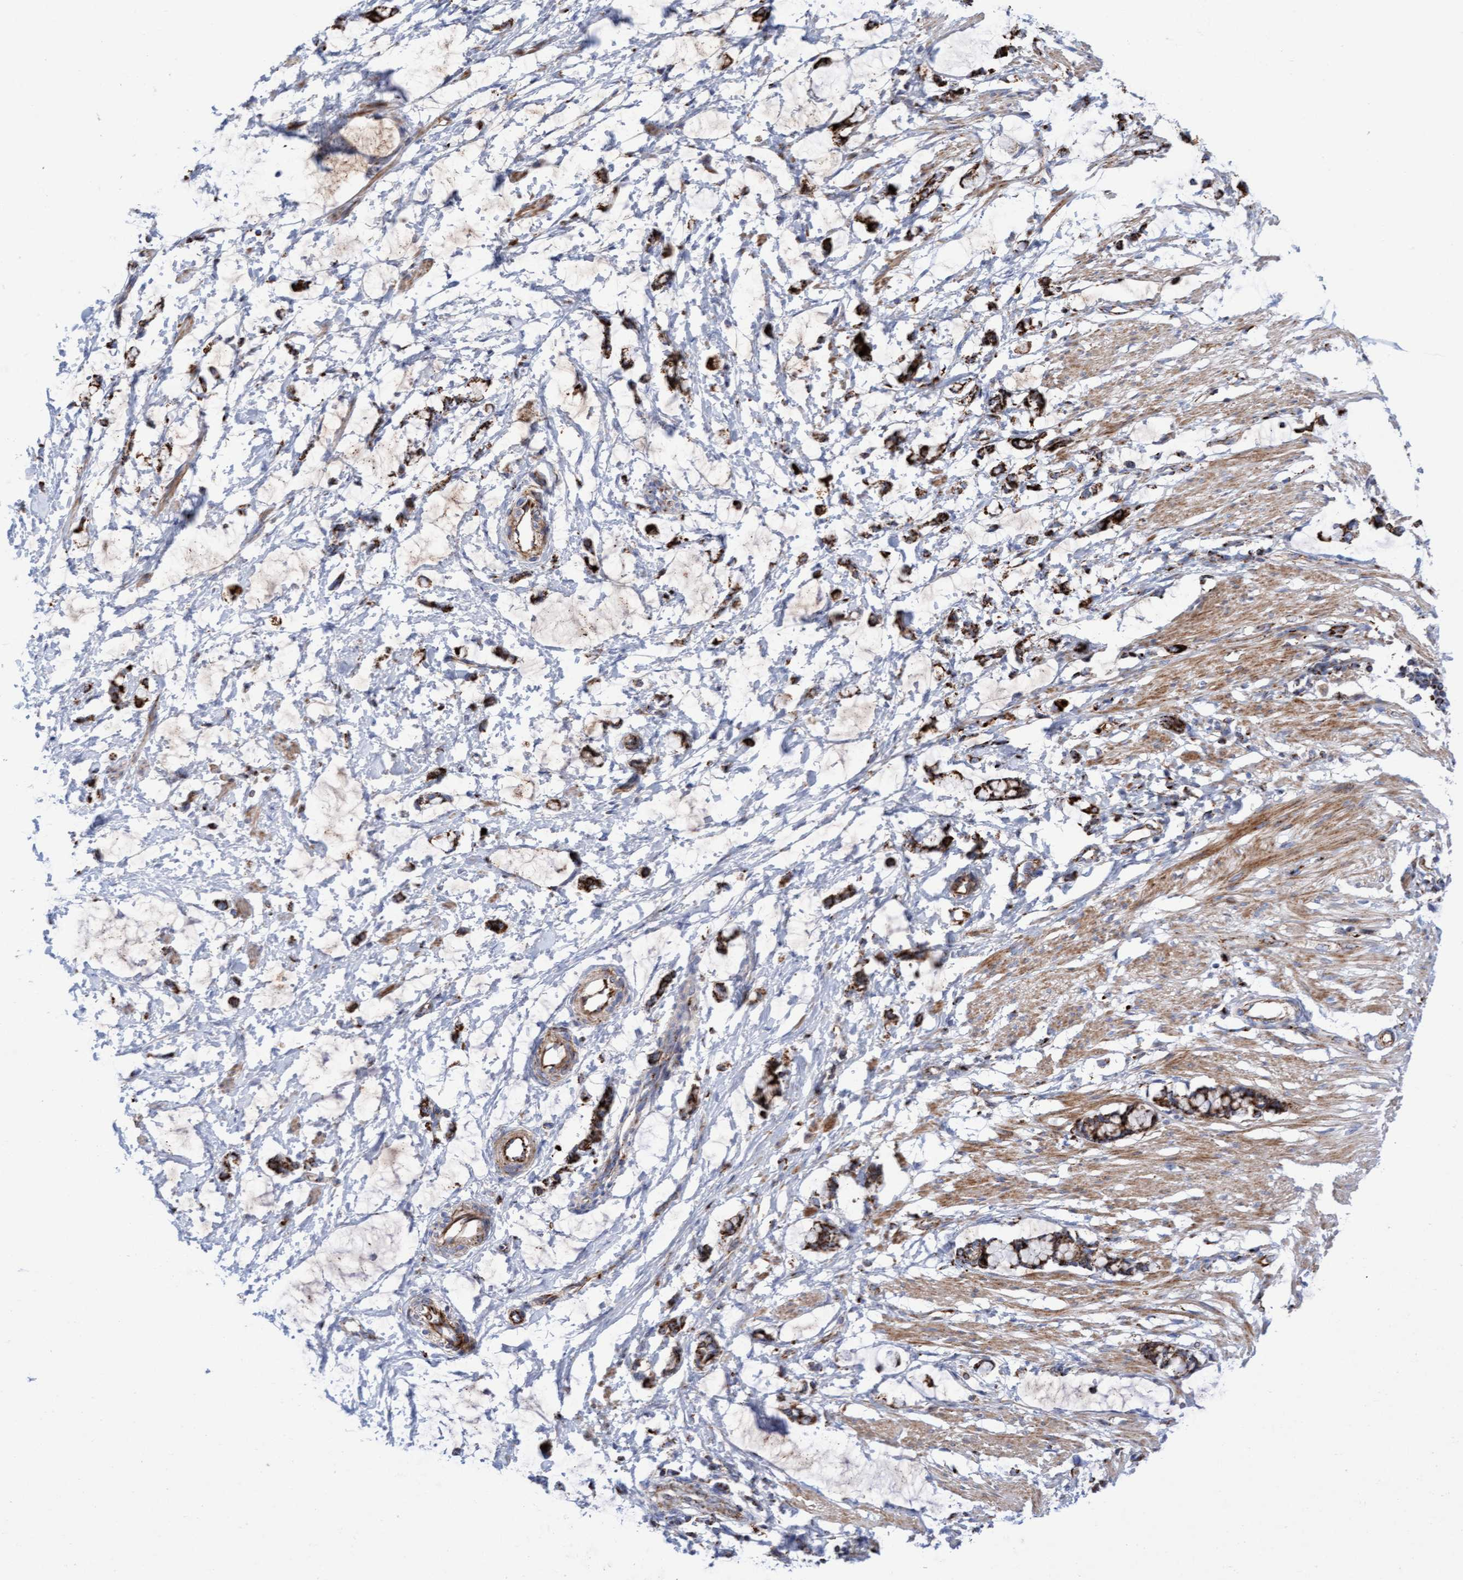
{"staining": {"intensity": "moderate", "quantity": ">75%", "location": "cytoplasmic/membranous"}, "tissue": "smooth muscle", "cell_type": "Smooth muscle cells", "image_type": "normal", "snomed": [{"axis": "morphology", "description": "Normal tissue, NOS"}, {"axis": "morphology", "description": "Adenocarcinoma, NOS"}, {"axis": "topography", "description": "Smooth muscle"}, {"axis": "topography", "description": "Colon"}], "caption": "This is a photomicrograph of immunohistochemistry (IHC) staining of normal smooth muscle, which shows moderate staining in the cytoplasmic/membranous of smooth muscle cells.", "gene": "GGTA1", "patient": {"sex": "male", "age": 14}}